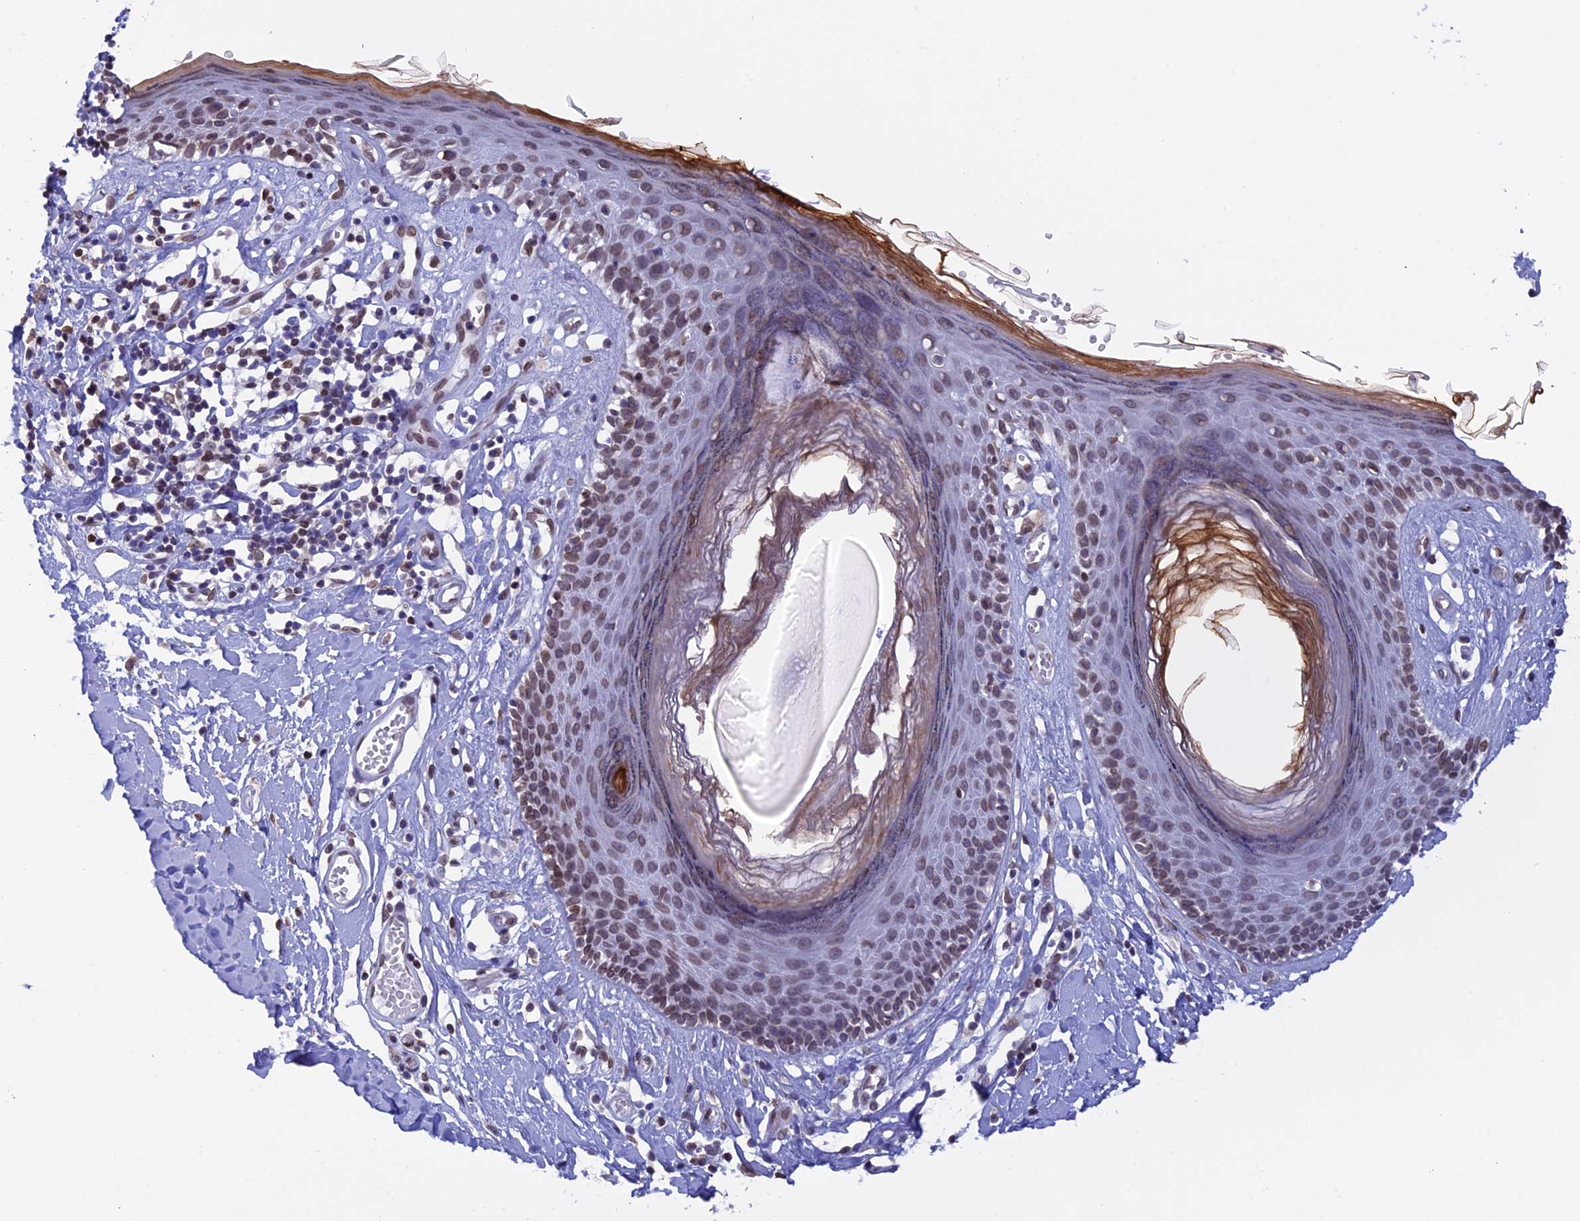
{"staining": {"intensity": "moderate", "quantity": "25%-75%", "location": "cytoplasmic/membranous,nuclear"}, "tissue": "skin", "cell_type": "Epidermal cells", "image_type": "normal", "snomed": [{"axis": "morphology", "description": "Normal tissue, NOS"}, {"axis": "topography", "description": "Adipose tissue"}, {"axis": "topography", "description": "Vascular tissue"}, {"axis": "topography", "description": "Vulva"}, {"axis": "topography", "description": "Peripheral nerve tissue"}], "caption": "Immunohistochemistry (IHC) of unremarkable skin displays medium levels of moderate cytoplasmic/membranous,nuclear staining in about 25%-75% of epidermal cells. The staining was performed using DAB (3,3'-diaminobenzidine) to visualize the protein expression in brown, while the nuclei were stained in blue with hematoxylin (Magnification: 20x).", "gene": "TMPRSS7", "patient": {"sex": "female", "age": 86}}